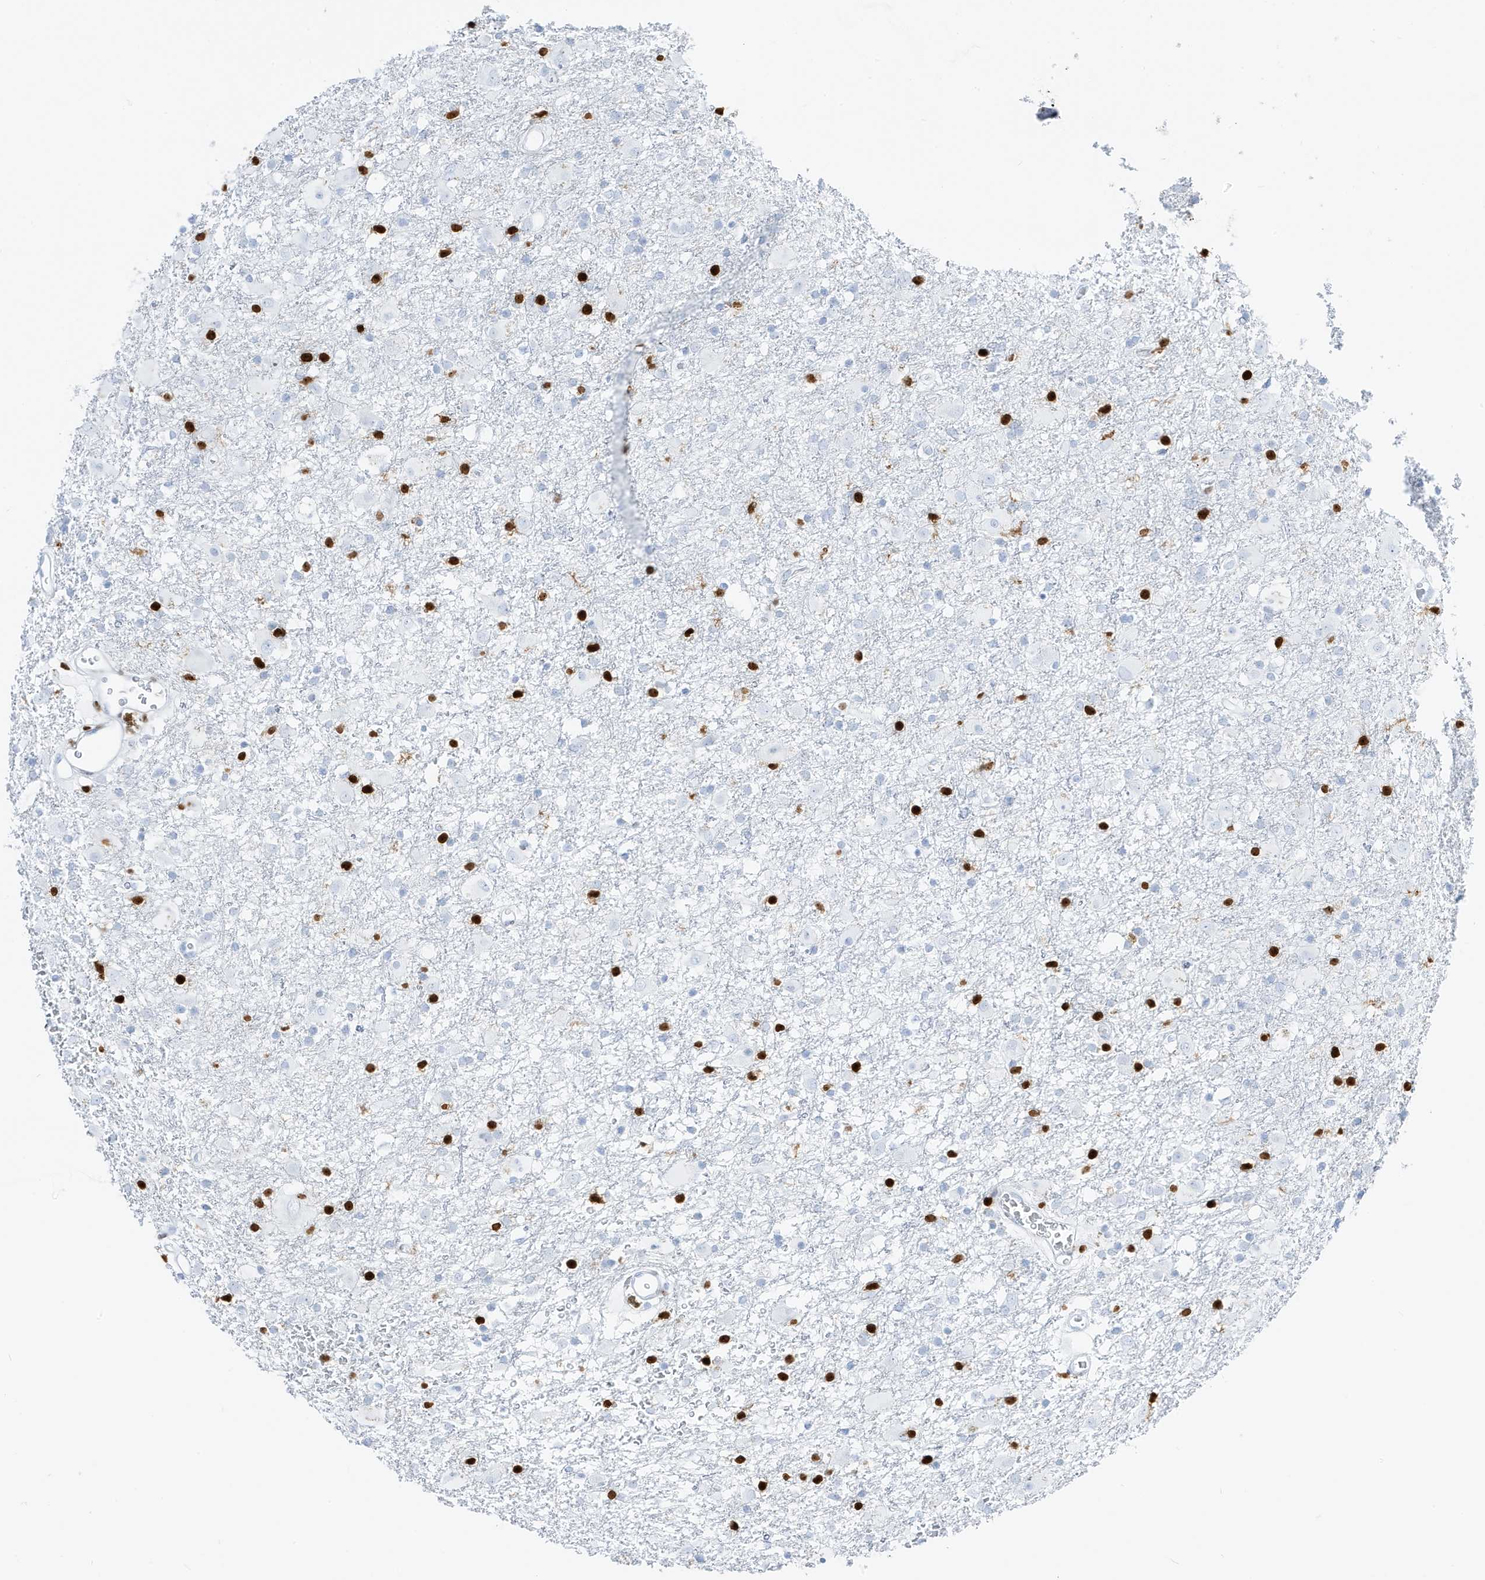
{"staining": {"intensity": "negative", "quantity": "none", "location": "none"}, "tissue": "glioma", "cell_type": "Tumor cells", "image_type": "cancer", "snomed": [{"axis": "morphology", "description": "Glioma, malignant, Low grade"}, {"axis": "topography", "description": "Brain"}], "caption": "Tumor cells are negative for protein expression in human malignant glioma (low-grade).", "gene": "MNDA", "patient": {"sex": "male", "age": 65}}